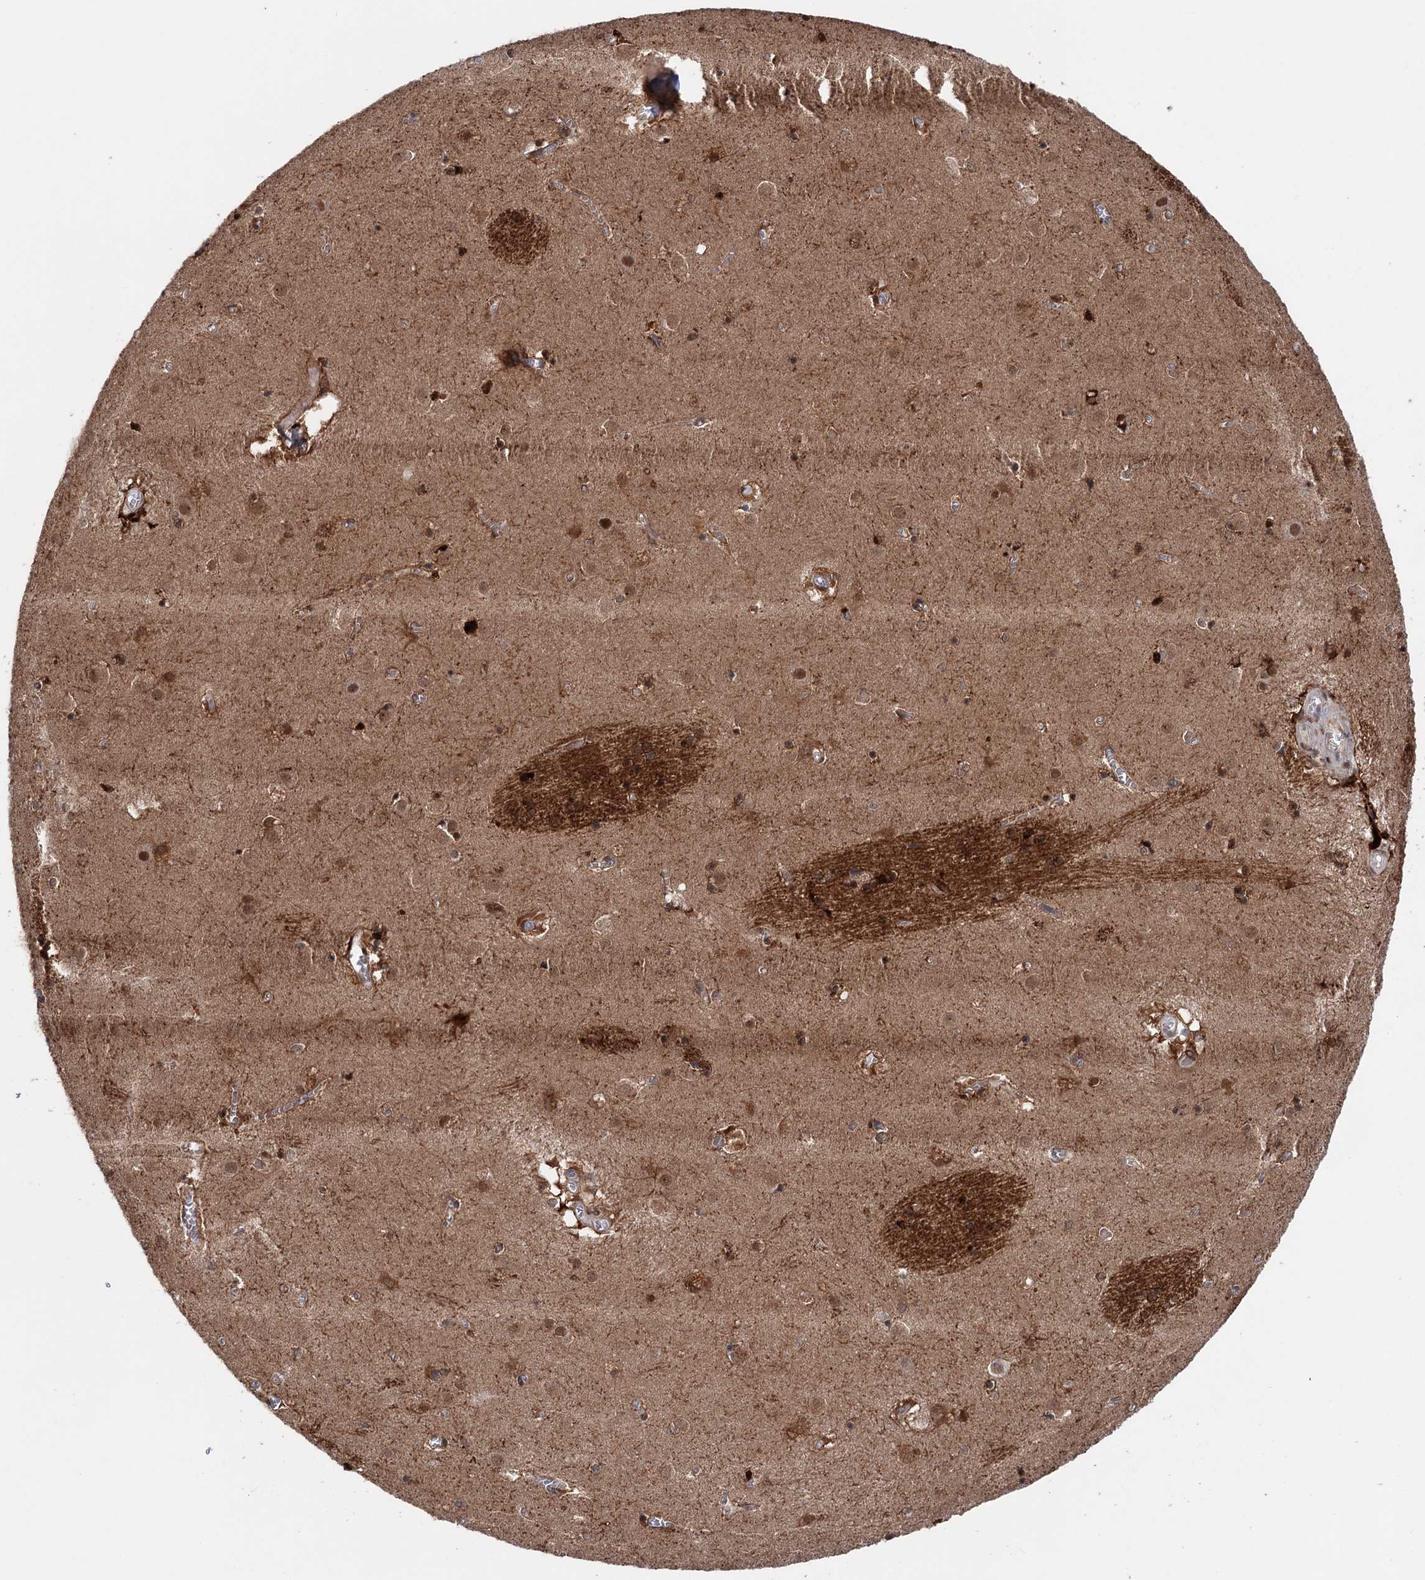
{"staining": {"intensity": "strong", "quantity": "25%-75%", "location": "cytoplasmic/membranous,nuclear"}, "tissue": "caudate", "cell_type": "Glial cells", "image_type": "normal", "snomed": [{"axis": "morphology", "description": "Normal tissue, NOS"}, {"axis": "topography", "description": "Lateral ventricle wall"}], "caption": "Caudate stained with a brown dye demonstrates strong cytoplasmic/membranous,nuclear positive positivity in about 25%-75% of glial cells.", "gene": "FAM53A", "patient": {"sex": "male", "age": 70}}